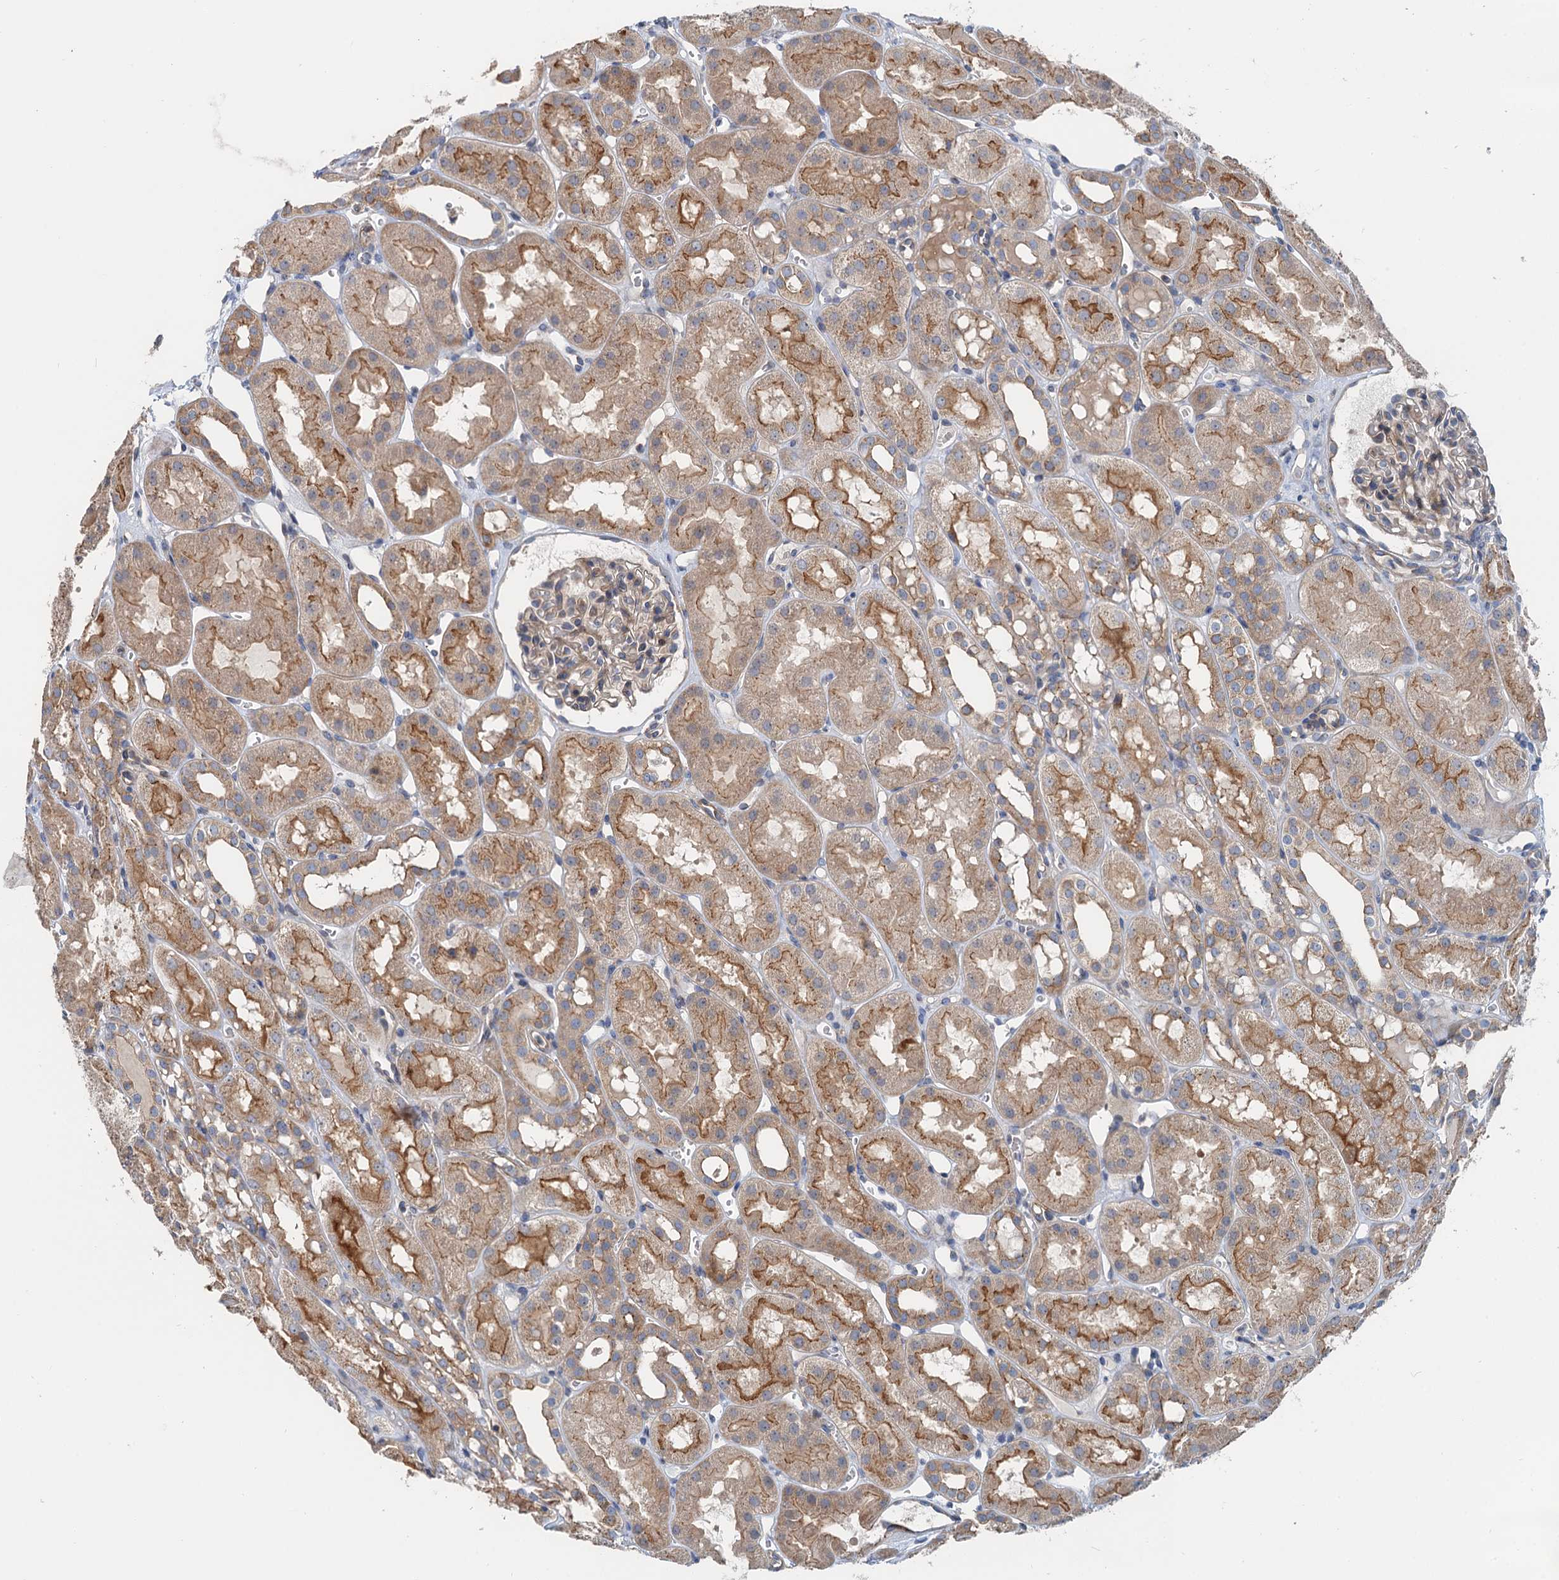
{"staining": {"intensity": "weak", "quantity": "25%-75%", "location": "cytoplasmic/membranous"}, "tissue": "kidney", "cell_type": "Cells in glomeruli", "image_type": "normal", "snomed": [{"axis": "morphology", "description": "Normal tissue, NOS"}, {"axis": "topography", "description": "Kidney"}], "caption": "High-power microscopy captured an immunohistochemistry (IHC) image of benign kidney, revealing weak cytoplasmic/membranous staining in approximately 25%-75% of cells in glomeruli.", "gene": "ANKRD26", "patient": {"sex": "male", "age": 16}}